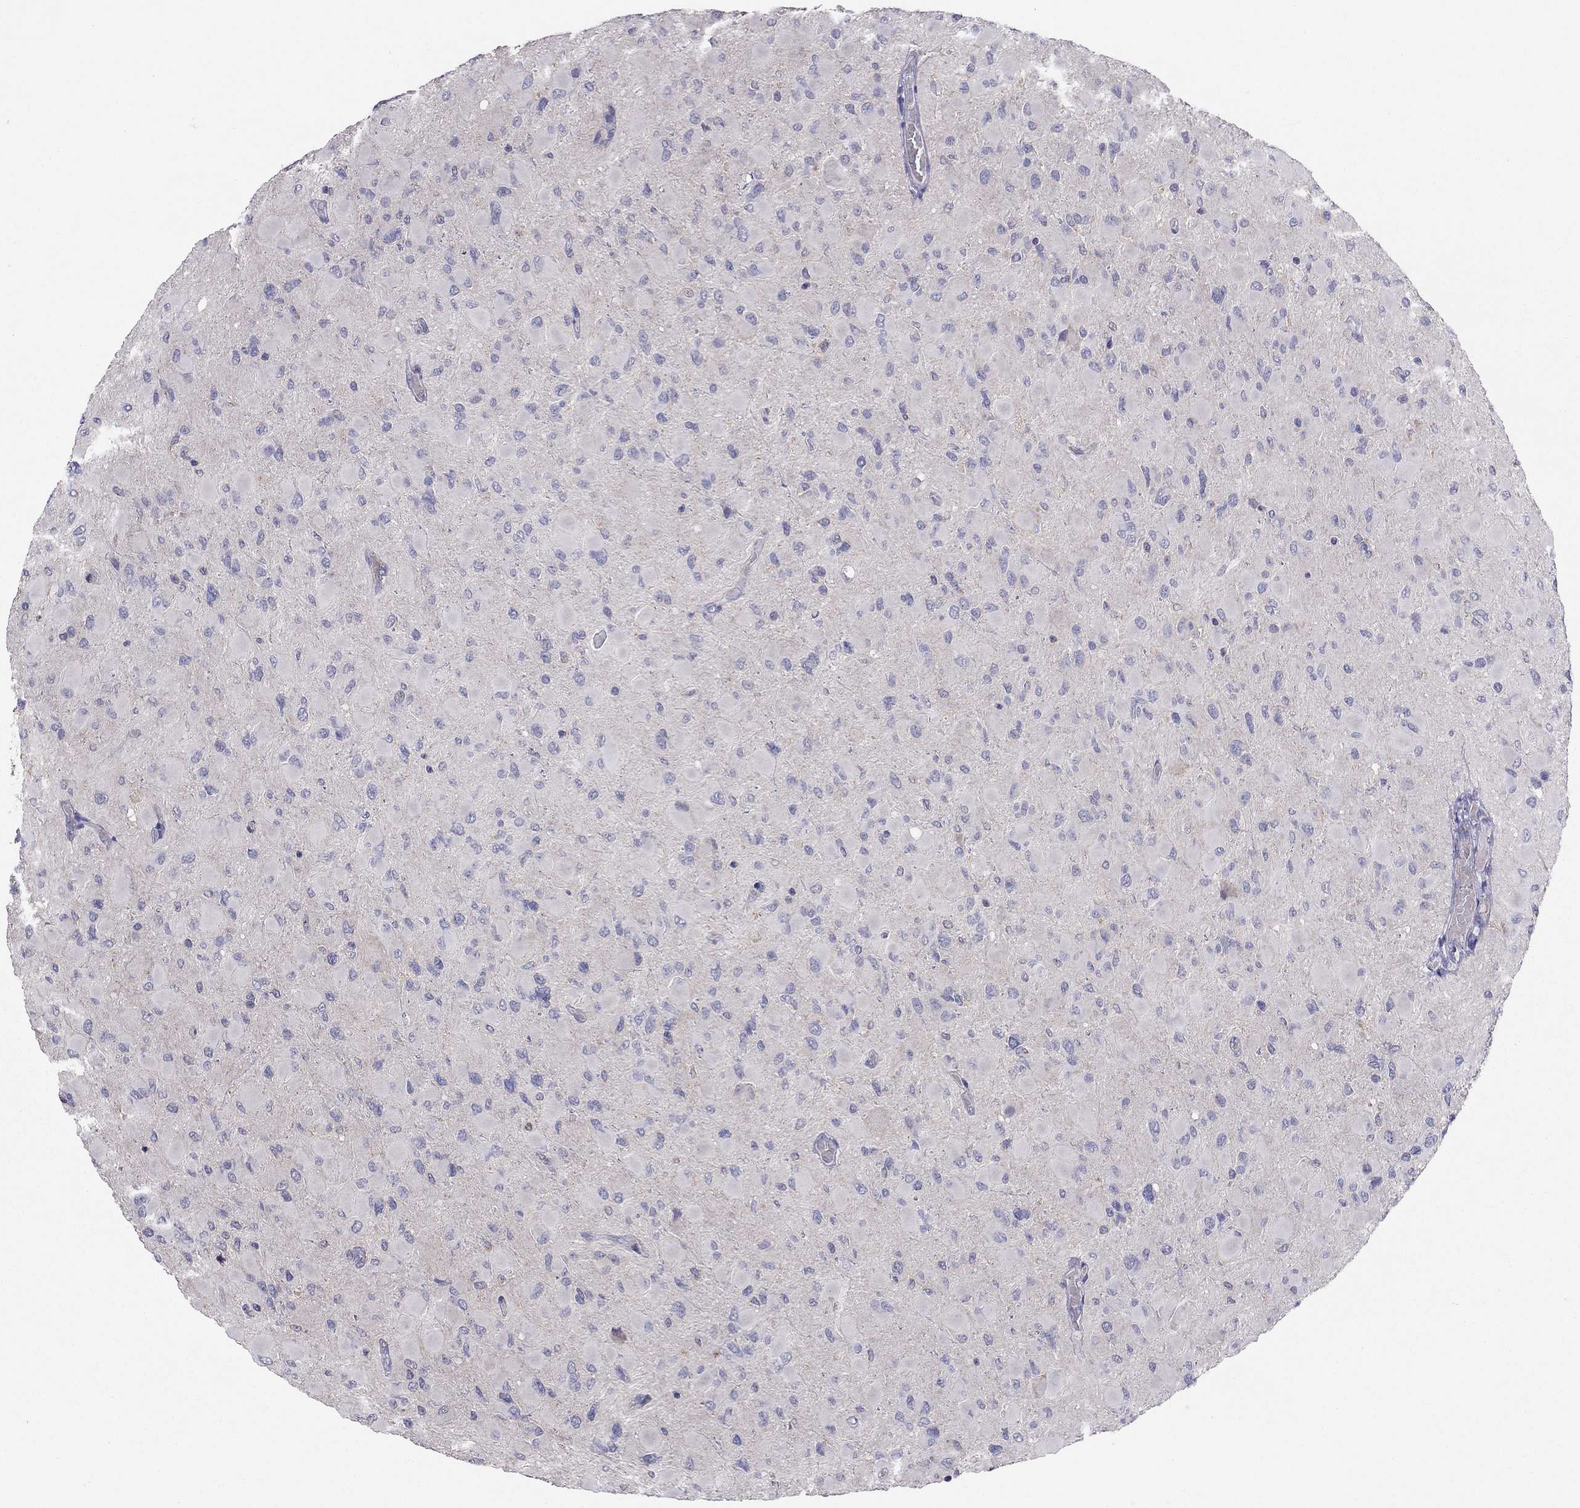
{"staining": {"intensity": "negative", "quantity": "none", "location": "none"}, "tissue": "glioma", "cell_type": "Tumor cells", "image_type": "cancer", "snomed": [{"axis": "morphology", "description": "Glioma, malignant, High grade"}, {"axis": "topography", "description": "Cerebral cortex"}], "caption": "Tumor cells show no significant staining in high-grade glioma (malignant).", "gene": "SYTL2", "patient": {"sex": "female", "age": 36}}